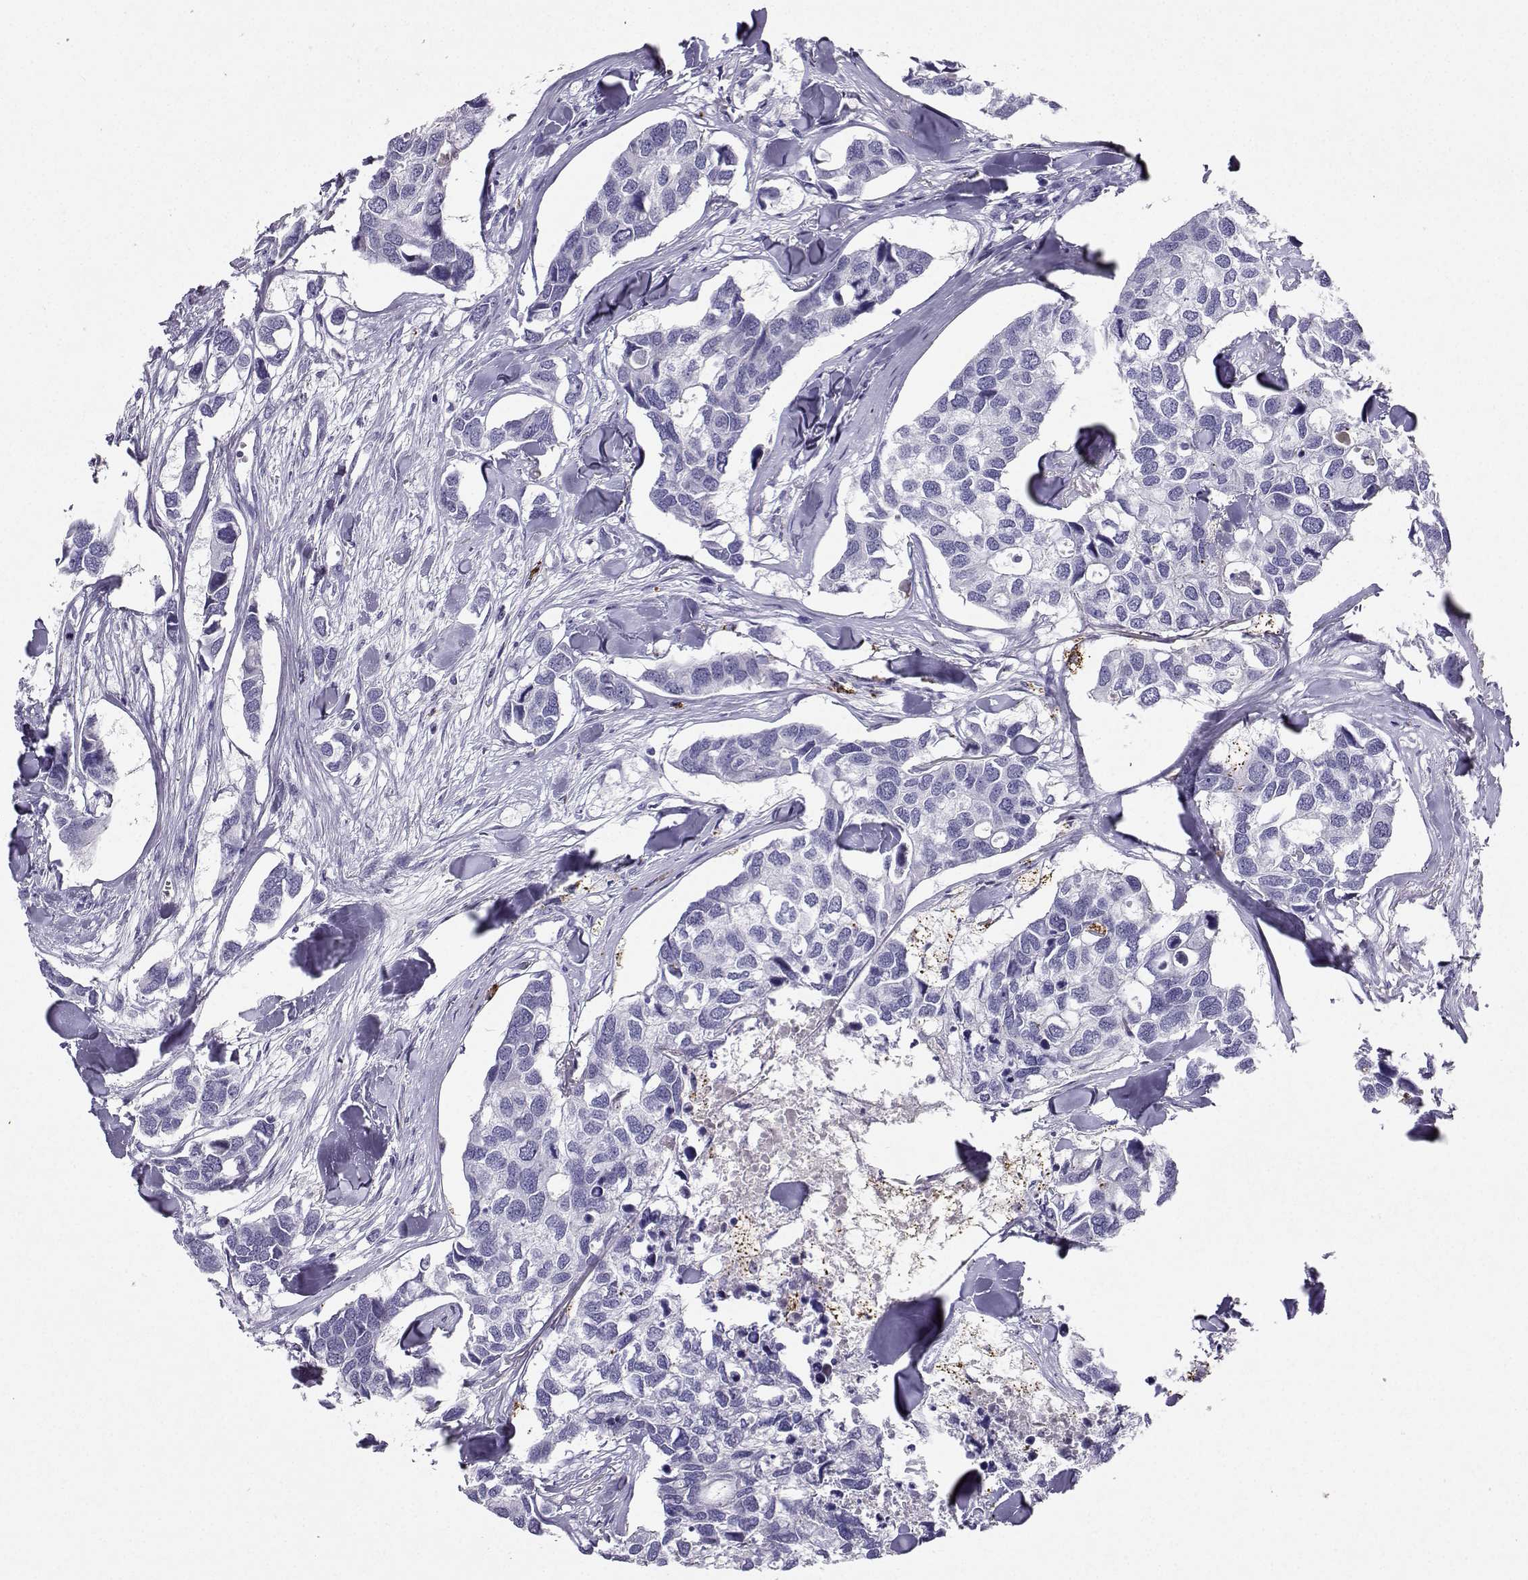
{"staining": {"intensity": "negative", "quantity": "none", "location": "none"}, "tissue": "breast cancer", "cell_type": "Tumor cells", "image_type": "cancer", "snomed": [{"axis": "morphology", "description": "Duct carcinoma"}, {"axis": "topography", "description": "Breast"}], "caption": "An immunohistochemistry micrograph of infiltrating ductal carcinoma (breast) is shown. There is no staining in tumor cells of infiltrating ductal carcinoma (breast). (DAB immunohistochemistry (IHC), high magnification).", "gene": "GRIK4", "patient": {"sex": "female", "age": 83}}